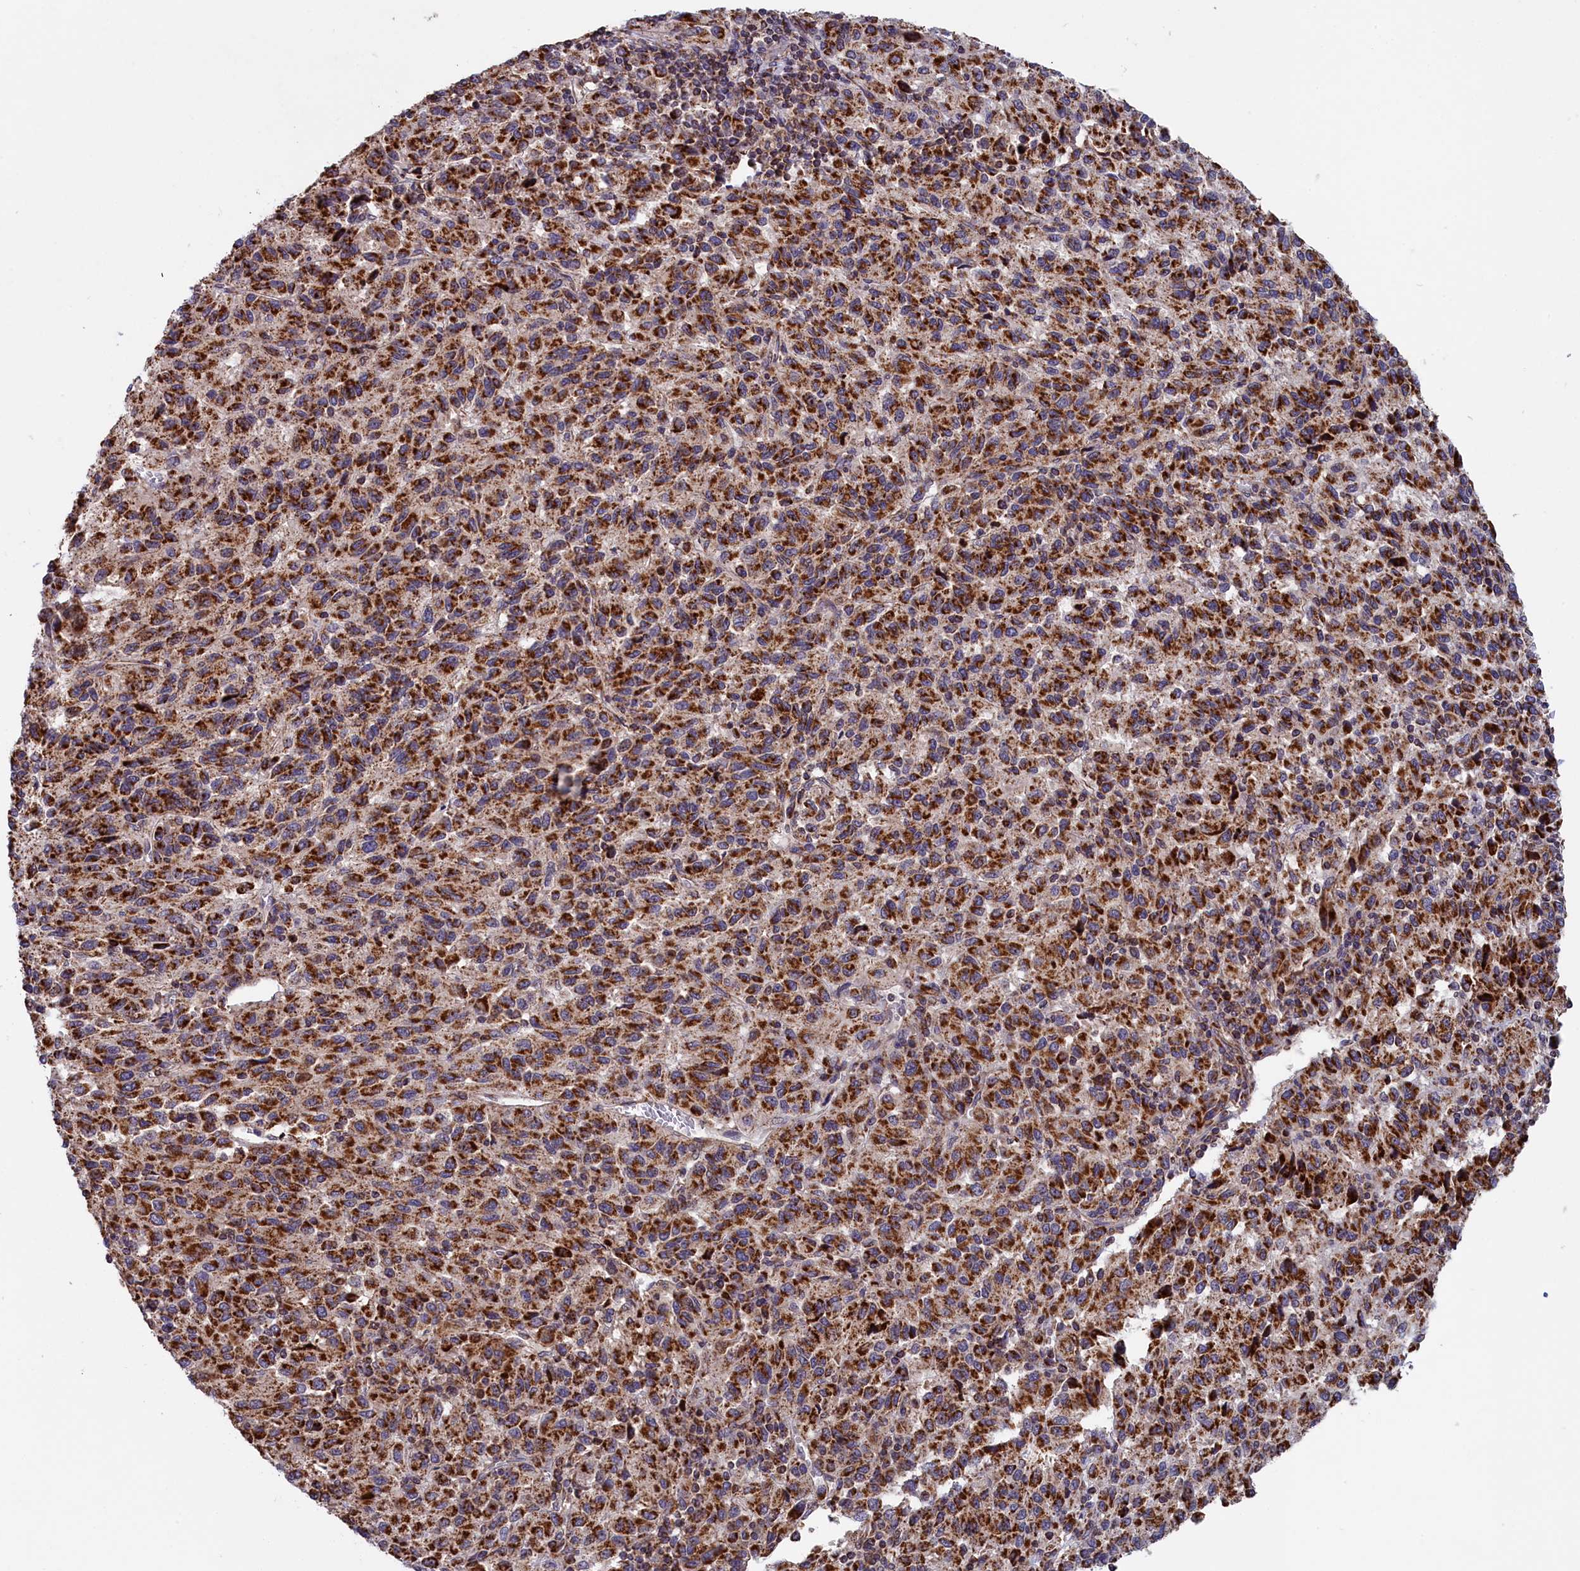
{"staining": {"intensity": "strong", "quantity": ">75%", "location": "cytoplasmic/membranous"}, "tissue": "melanoma", "cell_type": "Tumor cells", "image_type": "cancer", "snomed": [{"axis": "morphology", "description": "Malignant melanoma, Metastatic site"}, {"axis": "topography", "description": "Lung"}], "caption": "This image displays malignant melanoma (metastatic site) stained with immunohistochemistry to label a protein in brown. The cytoplasmic/membranous of tumor cells show strong positivity for the protein. Nuclei are counter-stained blue.", "gene": "TIMM44", "patient": {"sex": "male", "age": 64}}